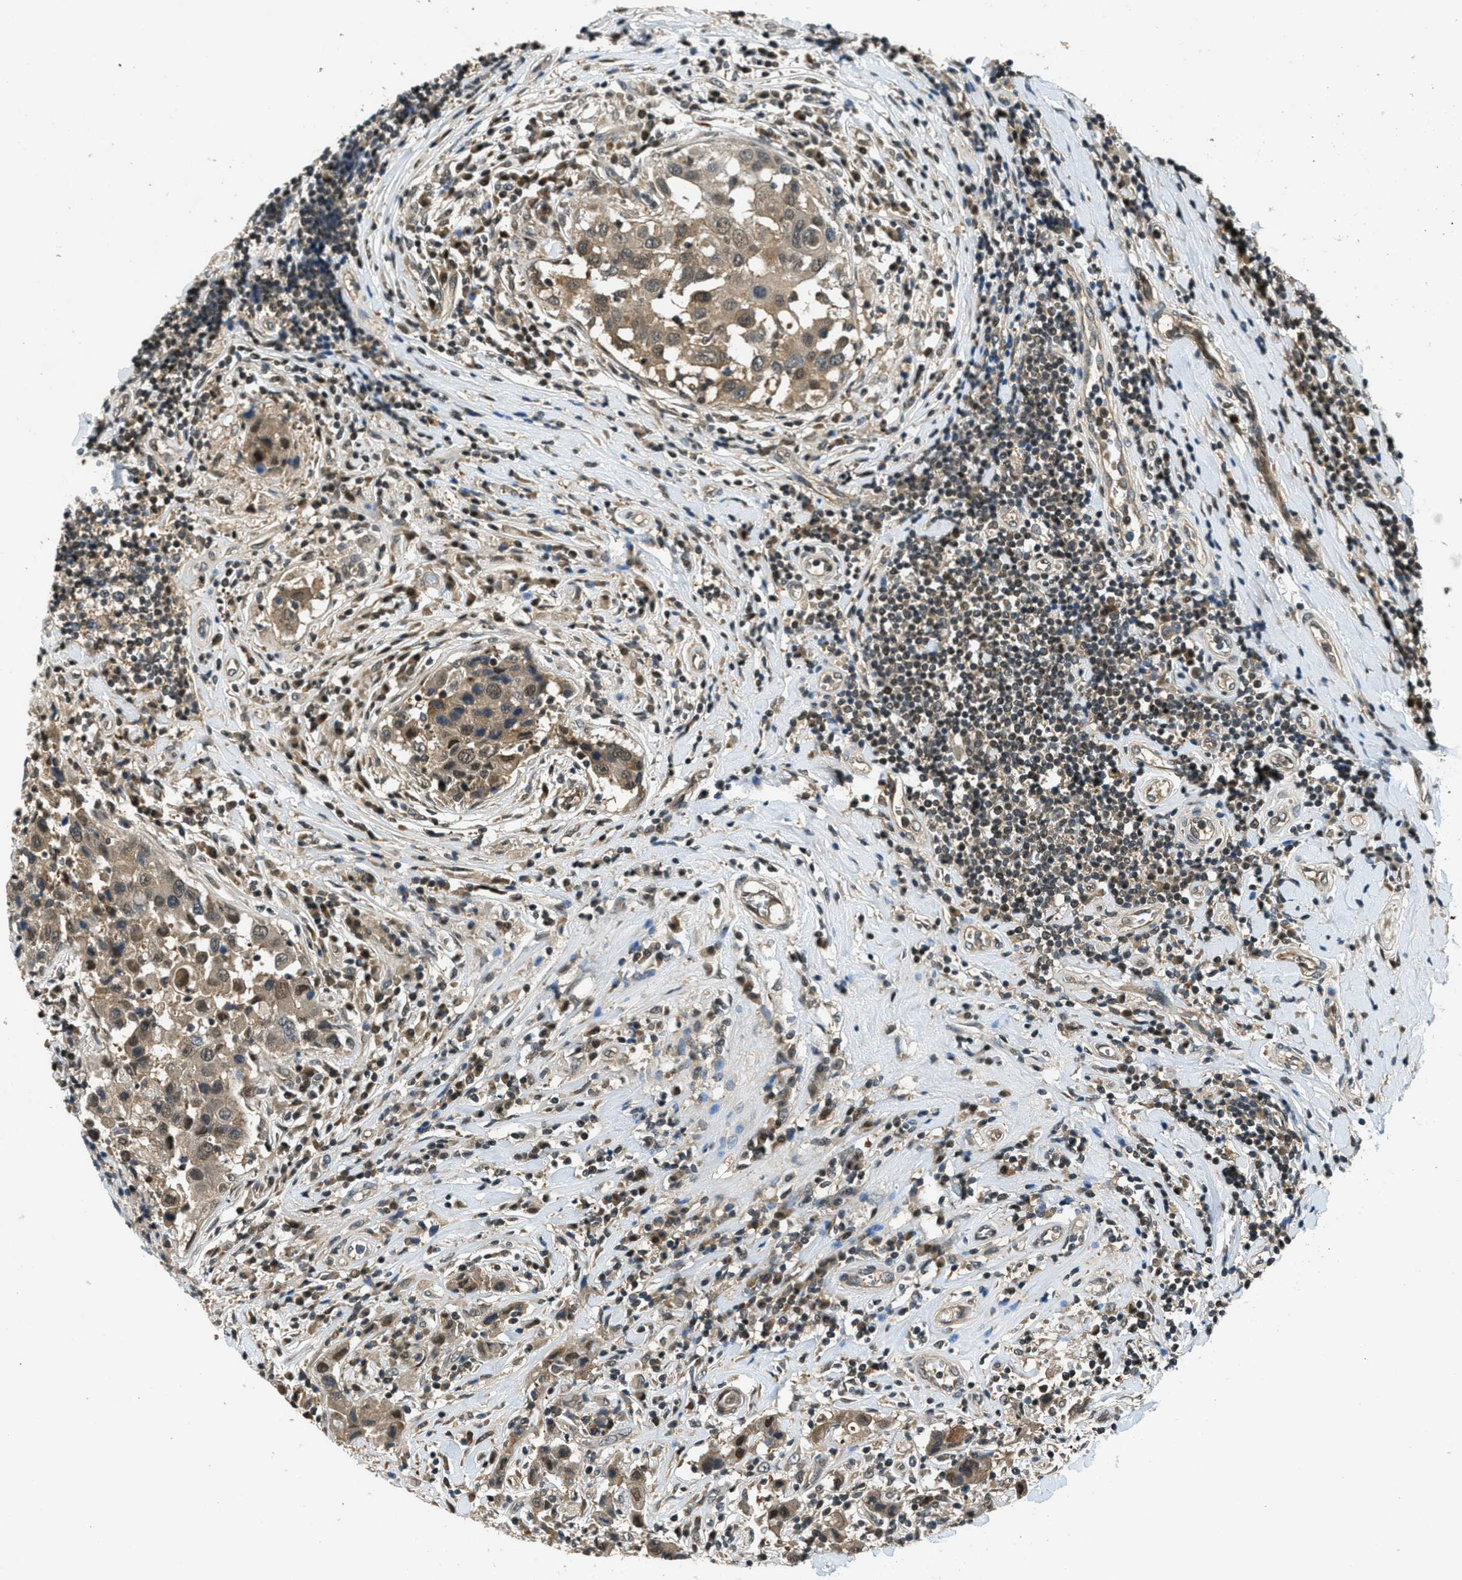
{"staining": {"intensity": "weak", "quantity": ">75%", "location": "cytoplasmic/membranous"}, "tissue": "breast cancer", "cell_type": "Tumor cells", "image_type": "cancer", "snomed": [{"axis": "morphology", "description": "Duct carcinoma"}, {"axis": "topography", "description": "Breast"}], "caption": "The immunohistochemical stain labels weak cytoplasmic/membranous positivity in tumor cells of breast intraductal carcinoma tissue.", "gene": "DUSP6", "patient": {"sex": "female", "age": 27}}